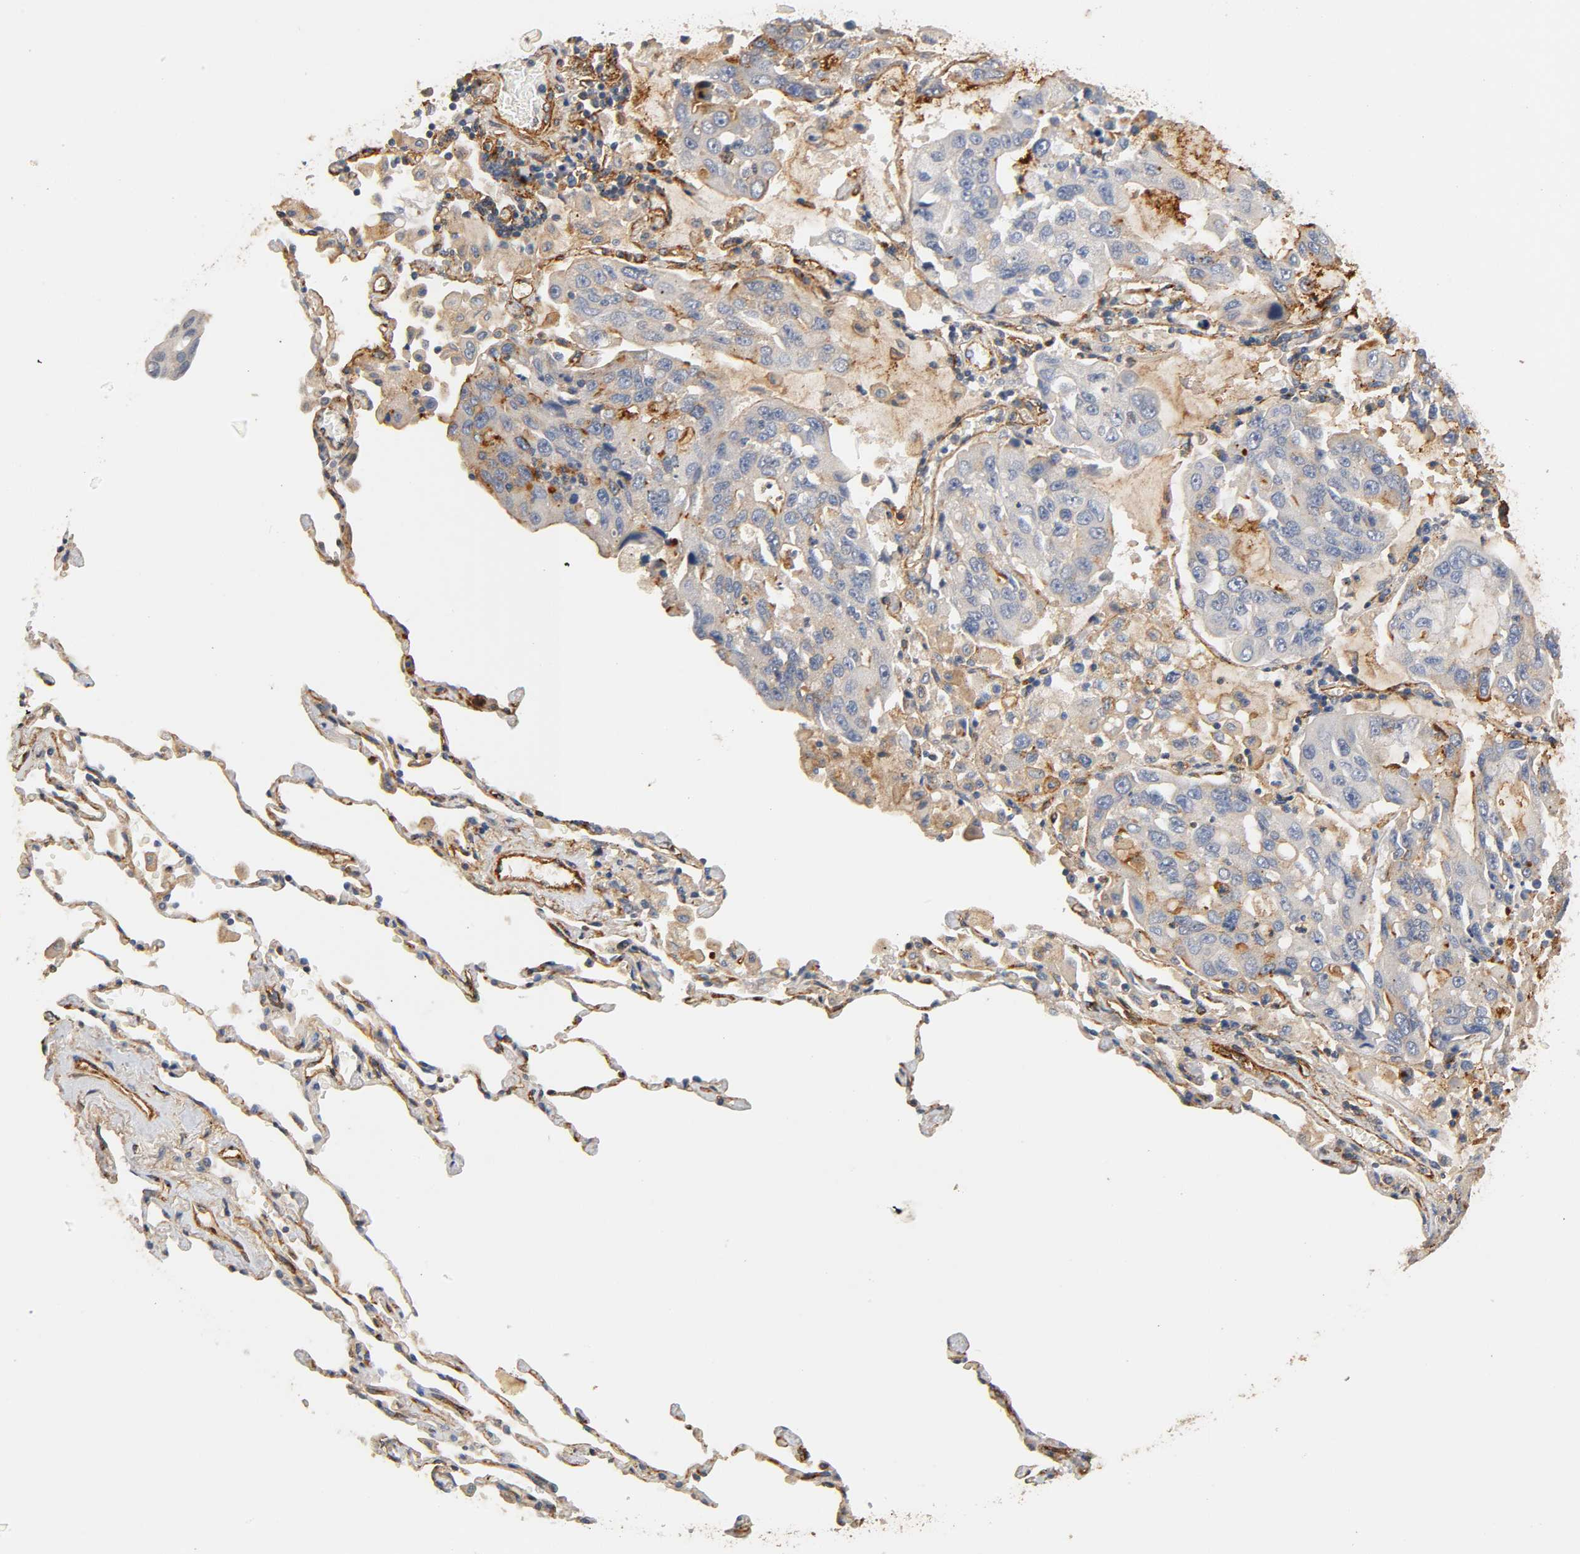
{"staining": {"intensity": "strong", "quantity": "25%-75%", "location": "cytoplasmic/membranous"}, "tissue": "lung cancer", "cell_type": "Tumor cells", "image_type": "cancer", "snomed": [{"axis": "morphology", "description": "Adenocarcinoma, NOS"}, {"axis": "topography", "description": "Lung"}], "caption": "Tumor cells exhibit strong cytoplasmic/membranous expression in about 25%-75% of cells in lung adenocarcinoma.", "gene": "IFITM3", "patient": {"sex": "male", "age": 64}}